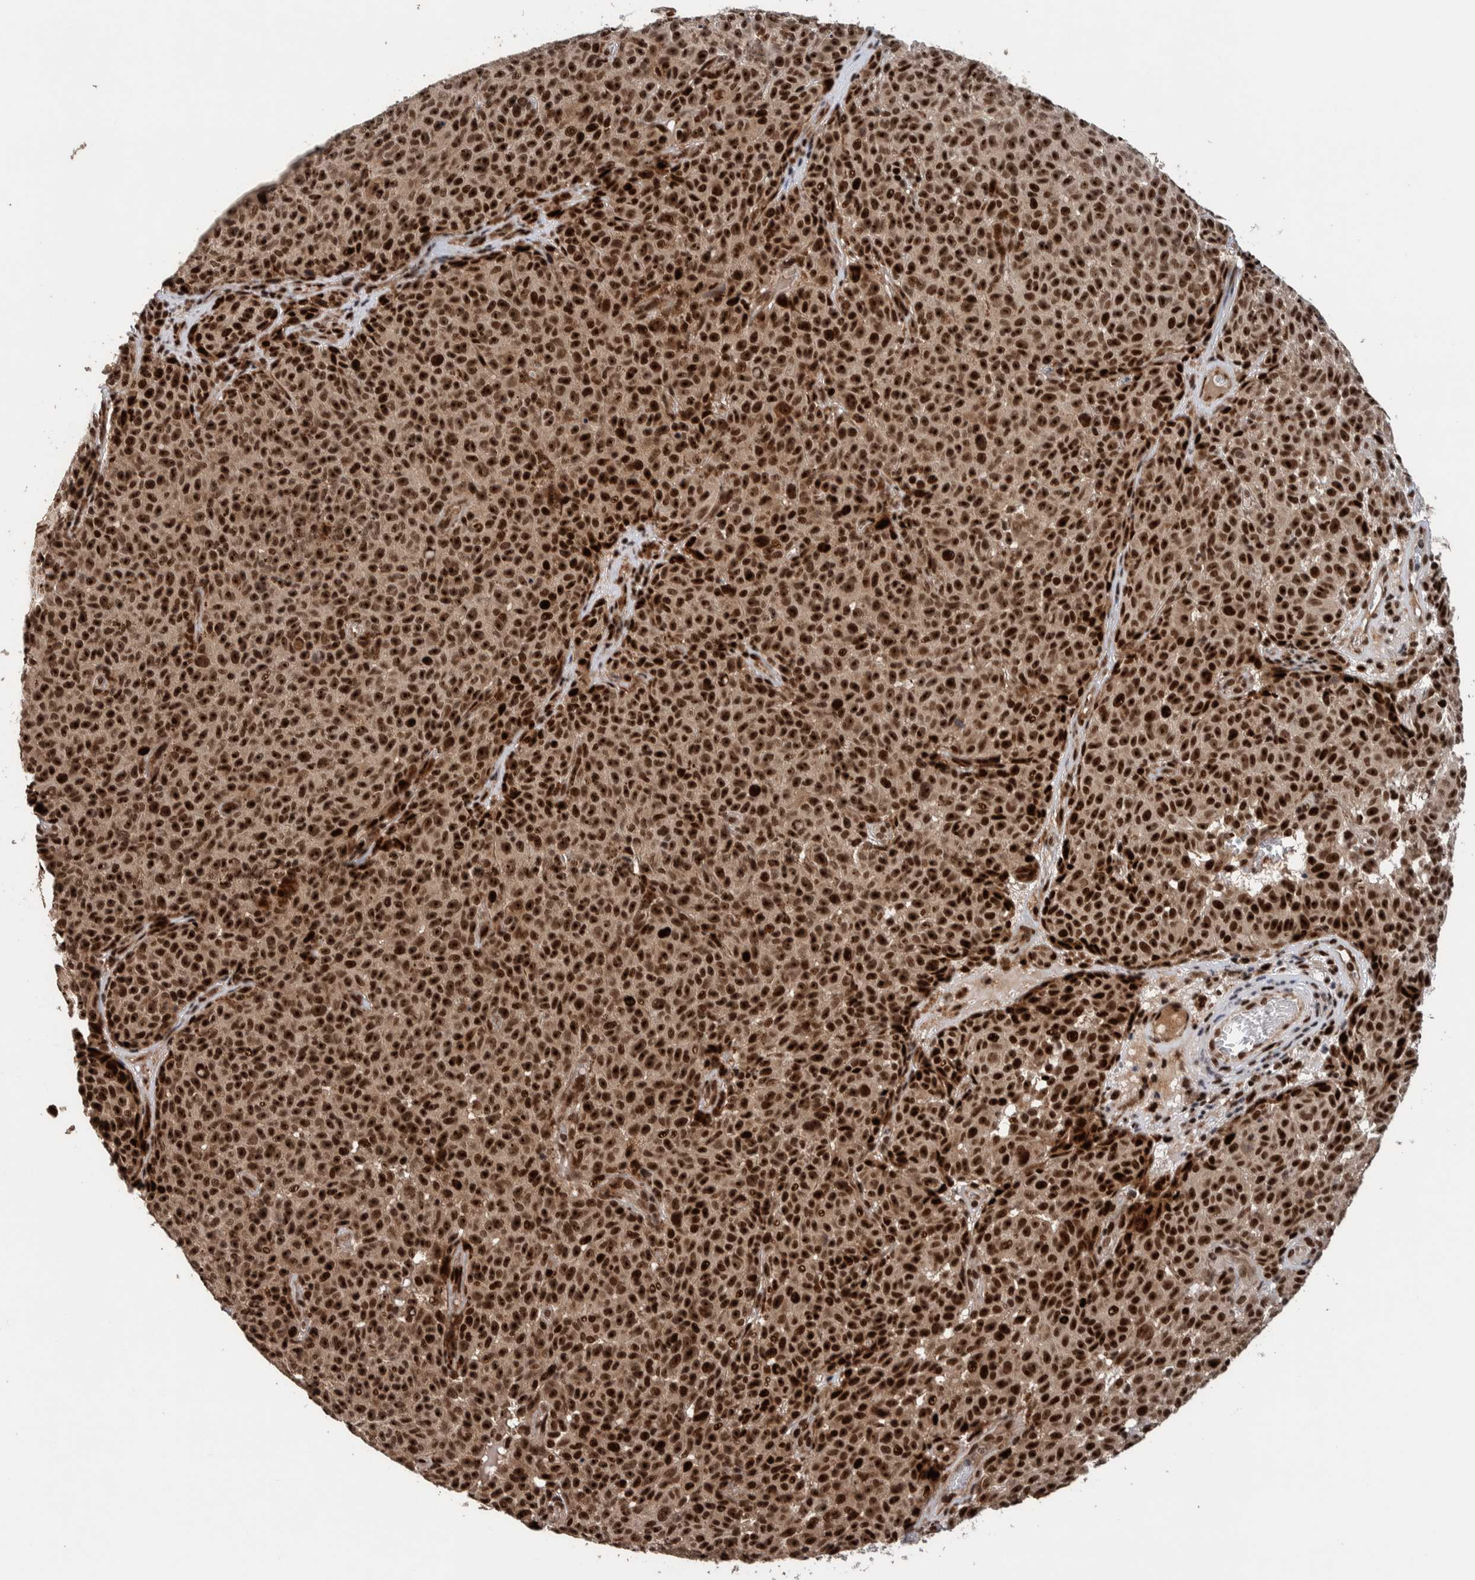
{"staining": {"intensity": "strong", "quantity": ">75%", "location": "nuclear"}, "tissue": "melanoma", "cell_type": "Tumor cells", "image_type": "cancer", "snomed": [{"axis": "morphology", "description": "Malignant melanoma, NOS"}, {"axis": "topography", "description": "Skin"}], "caption": "This is a histology image of immunohistochemistry staining of malignant melanoma, which shows strong expression in the nuclear of tumor cells.", "gene": "CHD4", "patient": {"sex": "female", "age": 82}}